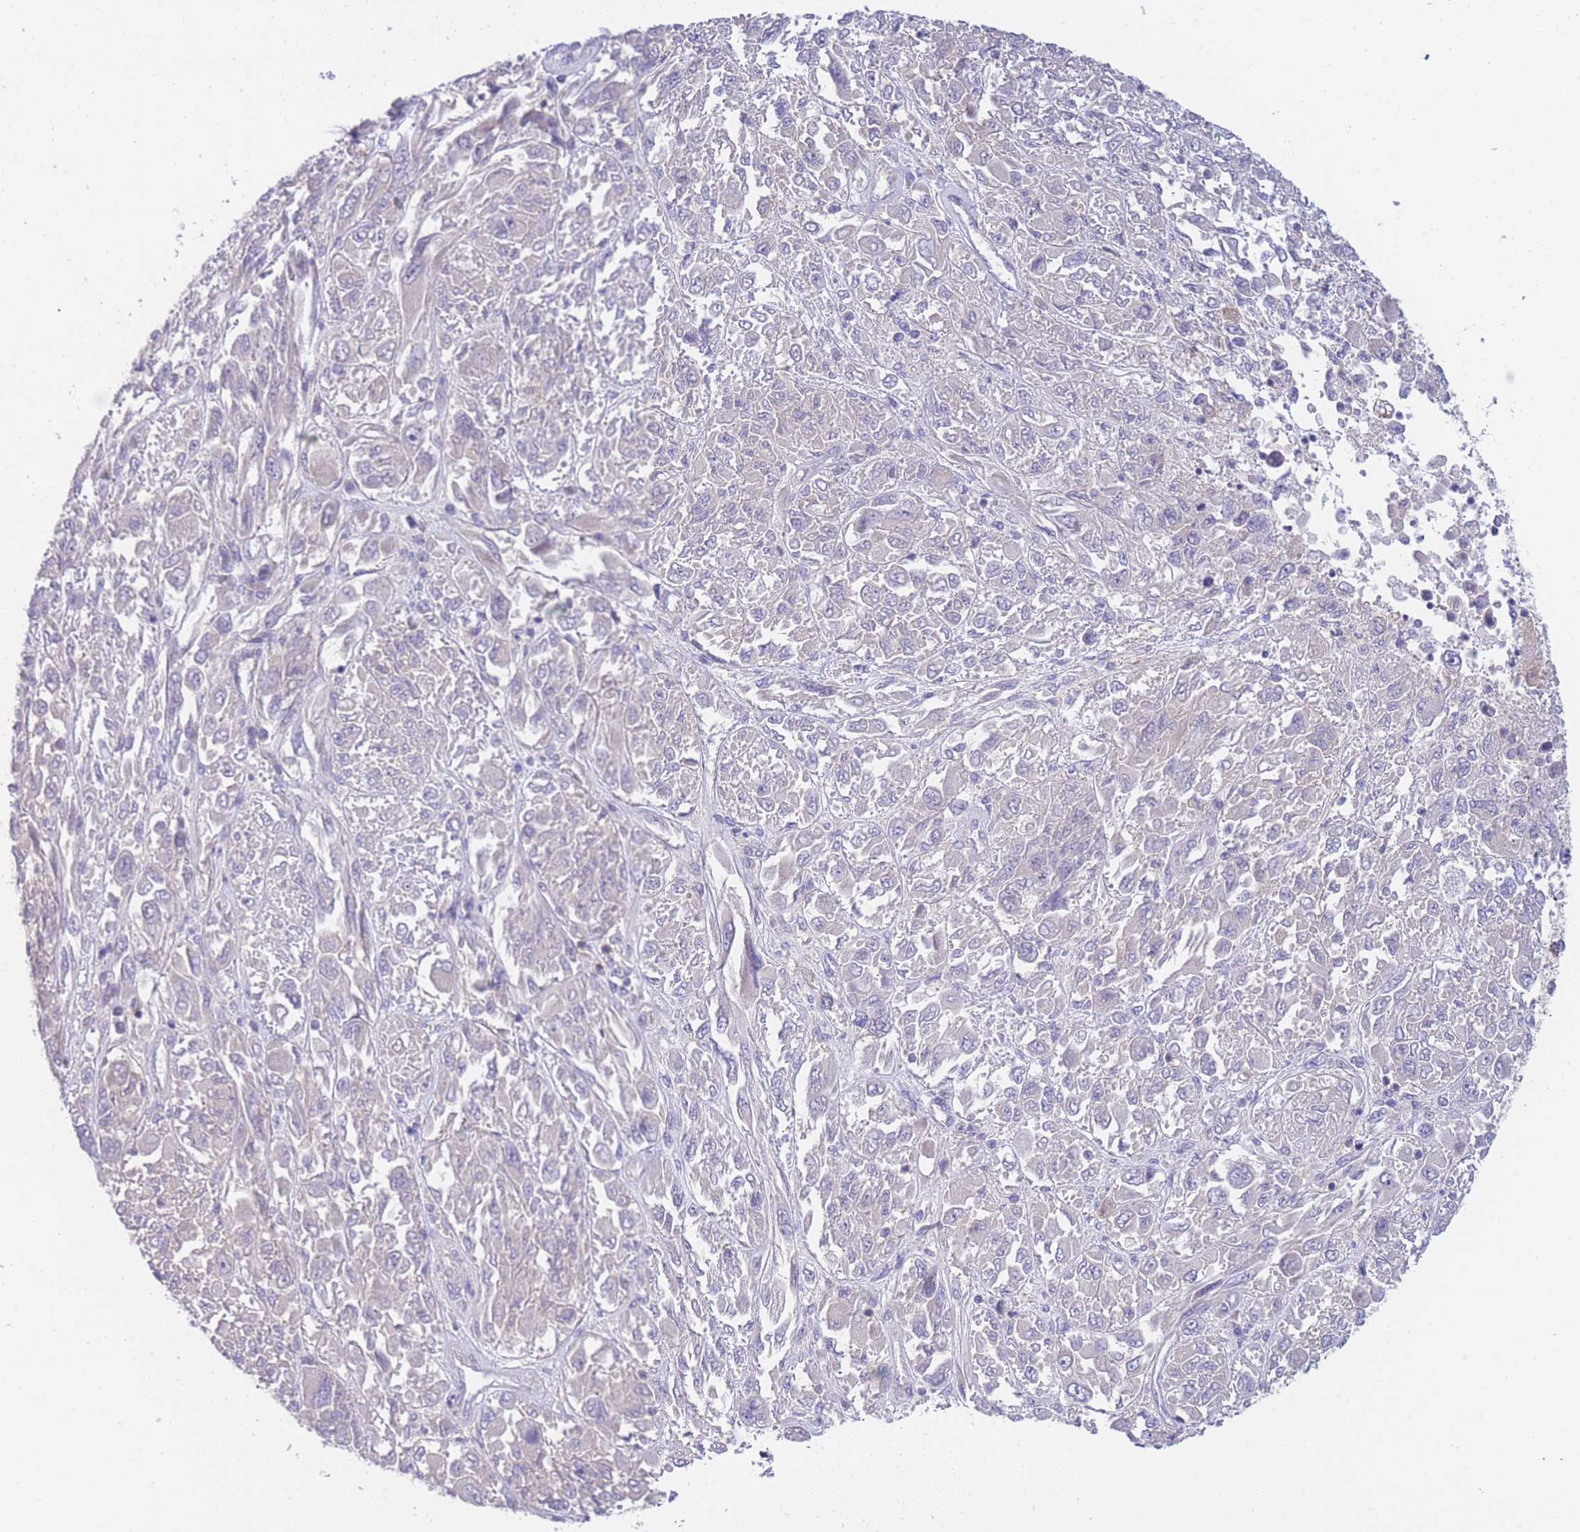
{"staining": {"intensity": "negative", "quantity": "none", "location": "none"}, "tissue": "melanoma", "cell_type": "Tumor cells", "image_type": "cancer", "snomed": [{"axis": "morphology", "description": "Malignant melanoma, NOS"}, {"axis": "topography", "description": "Skin"}], "caption": "Immunohistochemical staining of human melanoma displays no significant staining in tumor cells.", "gene": "PCDHB3", "patient": {"sex": "female", "age": 91}}